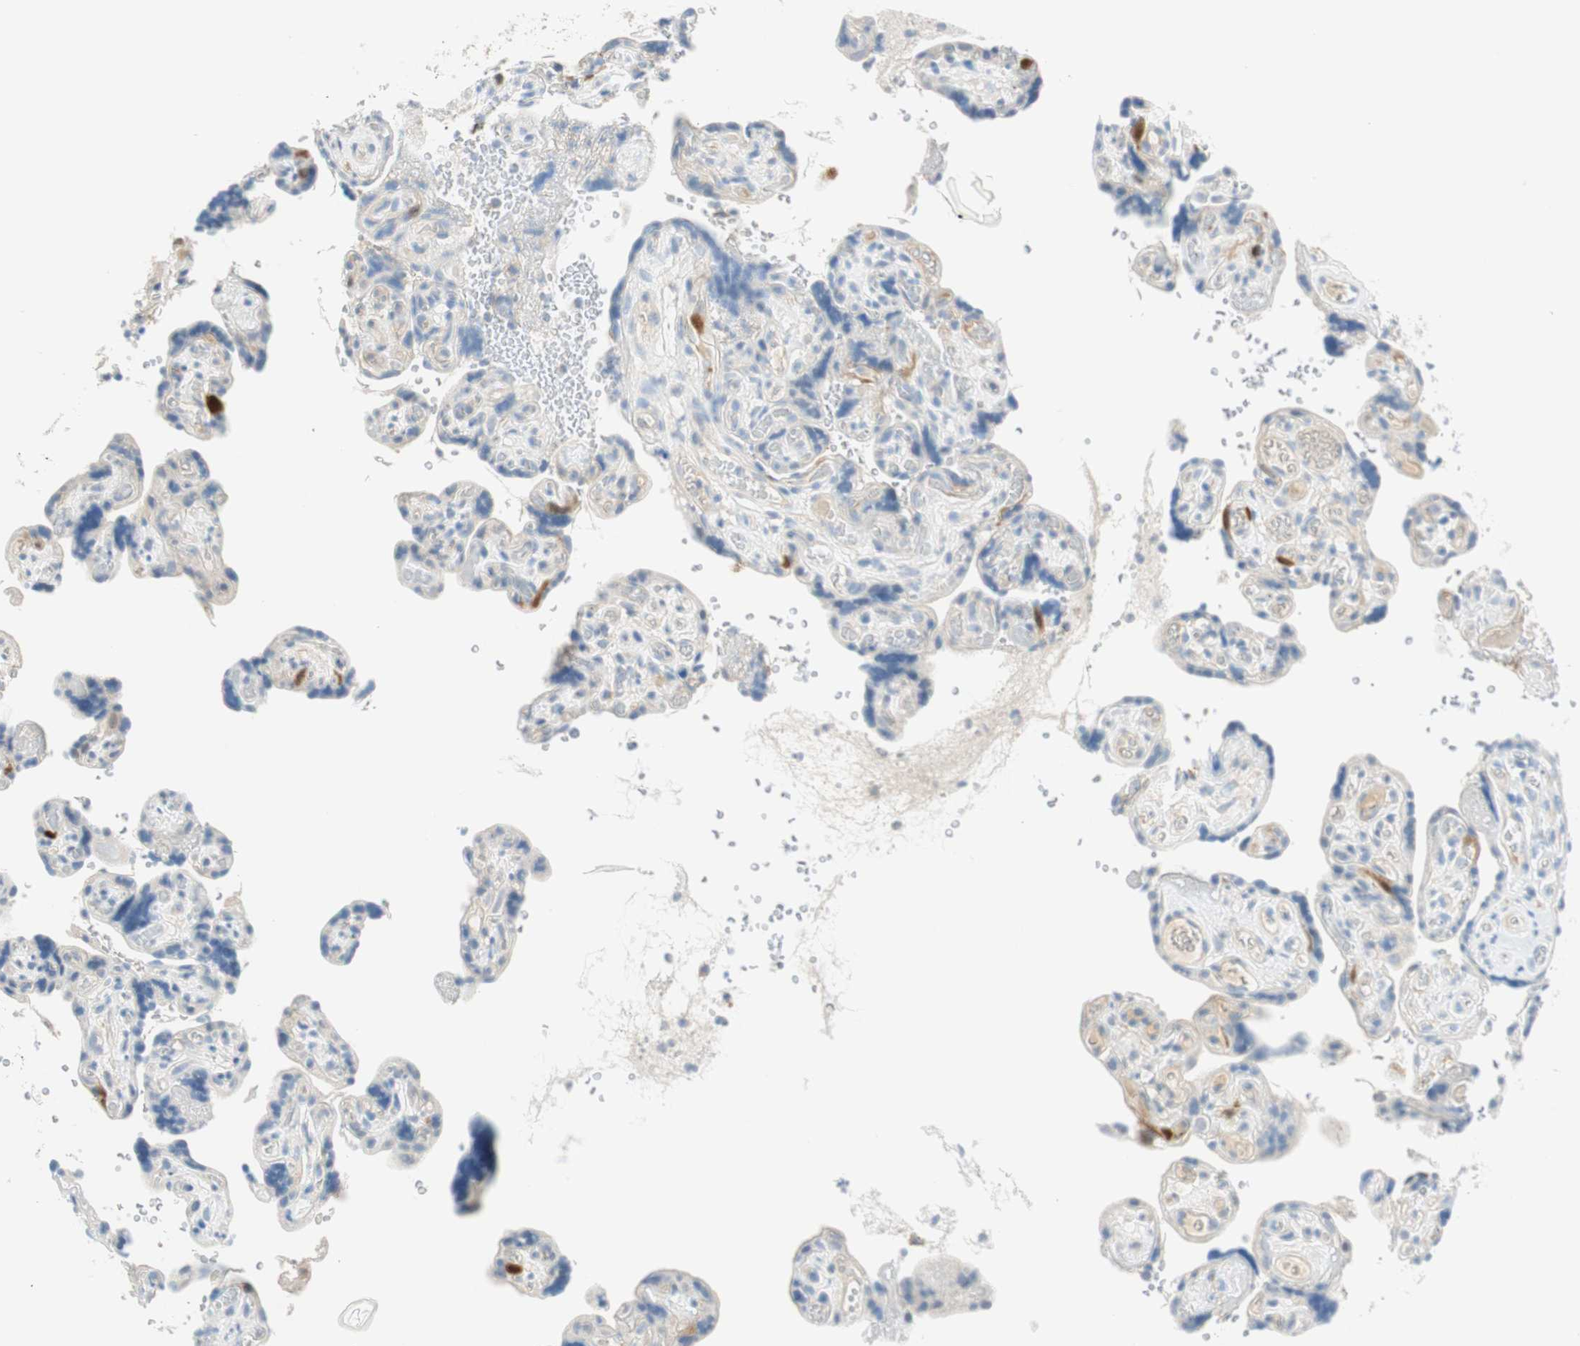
{"staining": {"intensity": "strong", "quantity": "<25%", "location": "cytoplasmic/membranous,nuclear"}, "tissue": "placenta", "cell_type": "Trophoblastic cells", "image_type": "normal", "snomed": [{"axis": "morphology", "description": "Normal tissue, NOS"}, {"axis": "topography", "description": "Placenta"}], "caption": "Protein staining of unremarkable placenta displays strong cytoplasmic/membranous,nuclear positivity in approximately <25% of trophoblastic cells. (brown staining indicates protein expression, while blue staining denotes nuclei).", "gene": "PTTG1", "patient": {"sex": "female", "age": 30}}